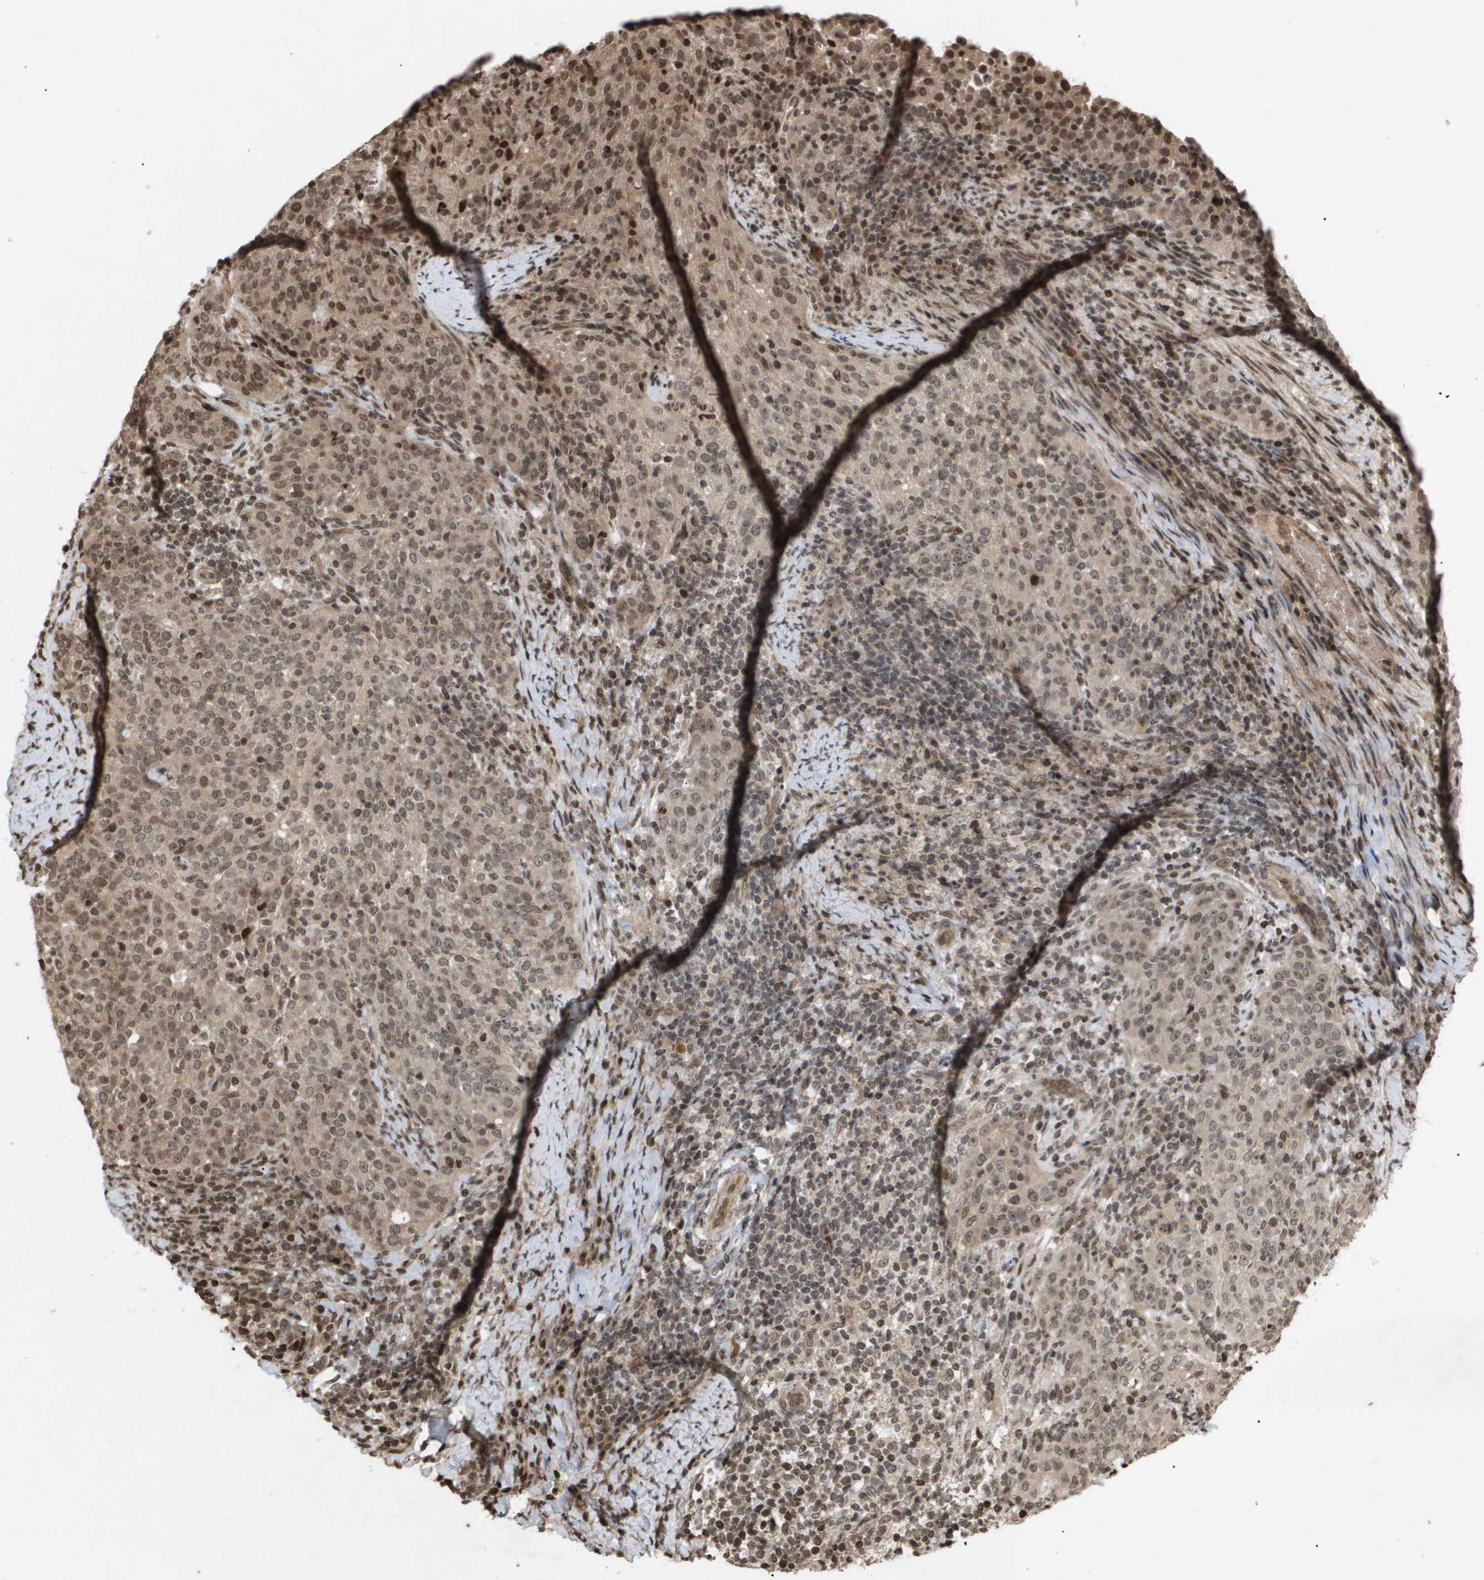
{"staining": {"intensity": "moderate", "quantity": ">75%", "location": "cytoplasmic/membranous,nuclear"}, "tissue": "cervical cancer", "cell_type": "Tumor cells", "image_type": "cancer", "snomed": [{"axis": "morphology", "description": "Squamous cell carcinoma, NOS"}, {"axis": "topography", "description": "Cervix"}], "caption": "The histopathology image reveals immunohistochemical staining of cervical cancer. There is moderate cytoplasmic/membranous and nuclear positivity is appreciated in approximately >75% of tumor cells.", "gene": "HSPA6", "patient": {"sex": "female", "age": 51}}